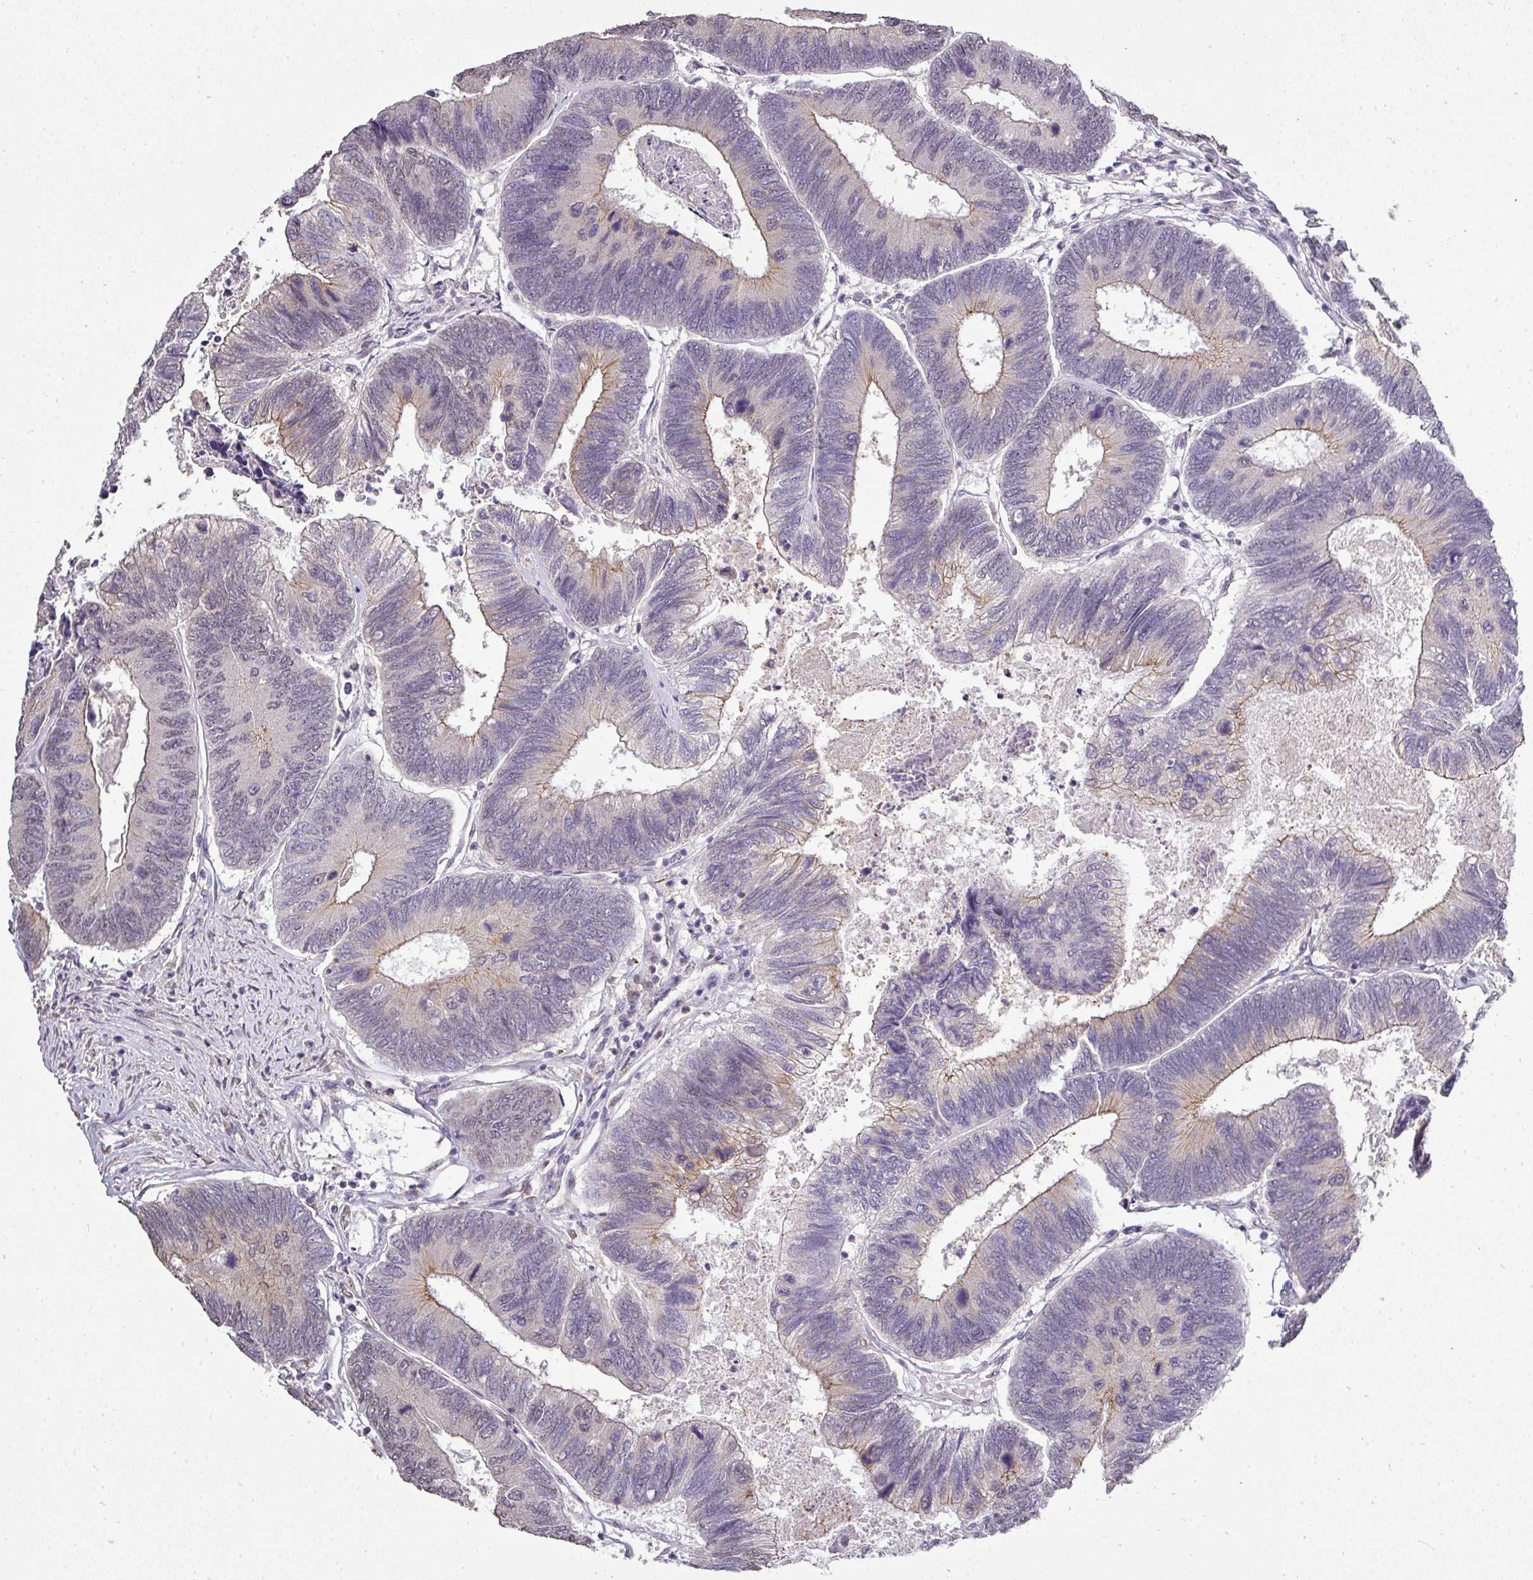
{"staining": {"intensity": "weak", "quantity": "<25%", "location": "cytoplasmic/membranous"}, "tissue": "colorectal cancer", "cell_type": "Tumor cells", "image_type": "cancer", "snomed": [{"axis": "morphology", "description": "Adenocarcinoma, NOS"}, {"axis": "topography", "description": "Colon"}], "caption": "High magnification brightfield microscopy of colorectal cancer stained with DAB (3,3'-diaminobenzidine) (brown) and counterstained with hematoxylin (blue): tumor cells show no significant expression. Nuclei are stained in blue.", "gene": "JPH2", "patient": {"sex": "female", "age": 67}}